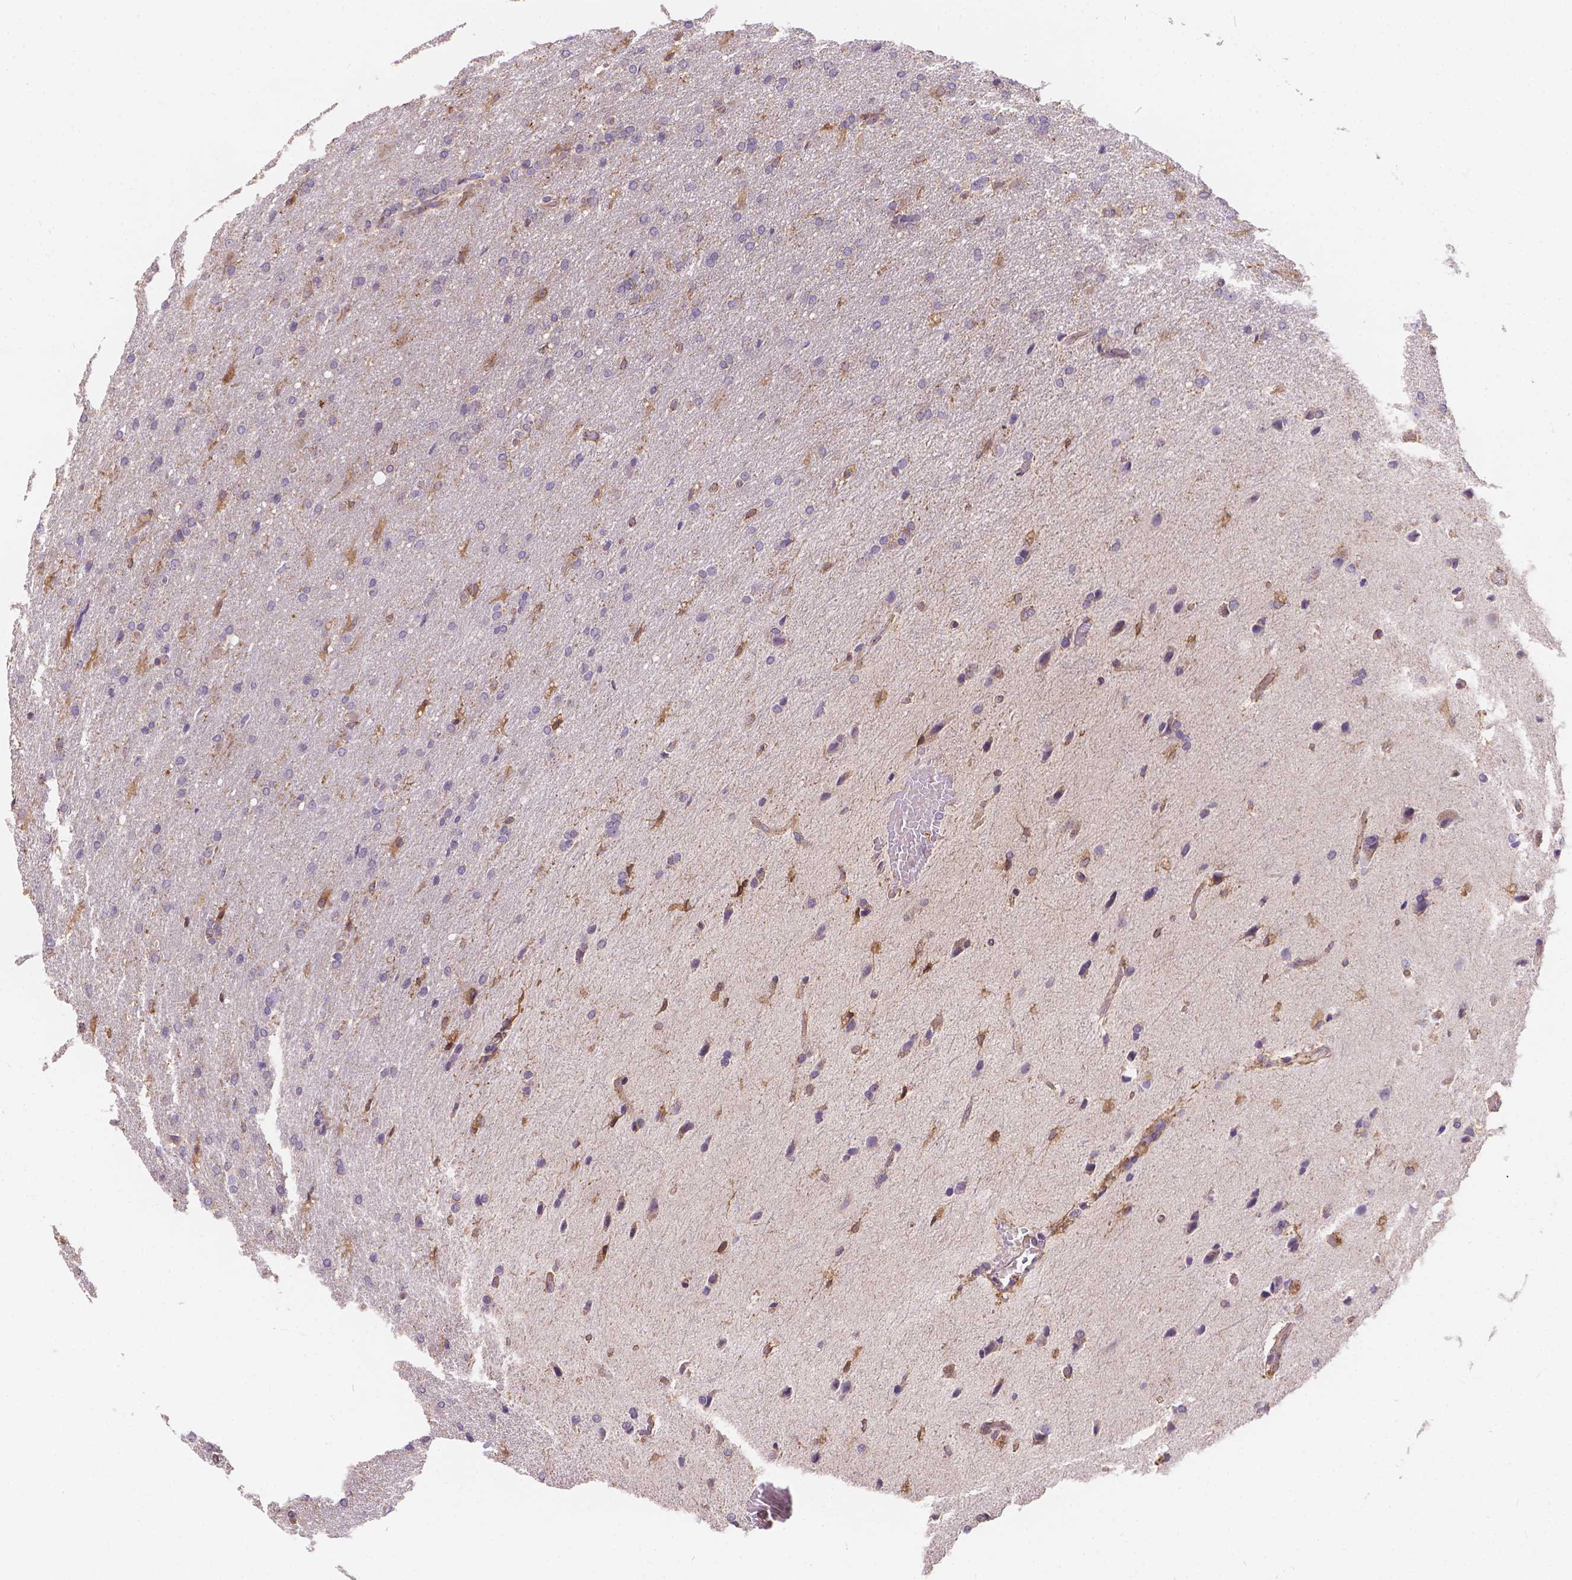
{"staining": {"intensity": "negative", "quantity": "none", "location": "none"}, "tissue": "glioma", "cell_type": "Tumor cells", "image_type": "cancer", "snomed": [{"axis": "morphology", "description": "Glioma, malignant, High grade"}, {"axis": "topography", "description": "Brain"}], "caption": "A high-resolution photomicrograph shows immunohistochemistry (IHC) staining of high-grade glioma (malignant), which reveals no significant positivity in tumor cells.", "gene": "CDK10", "patient": {"sex": "male", "age": 68}}